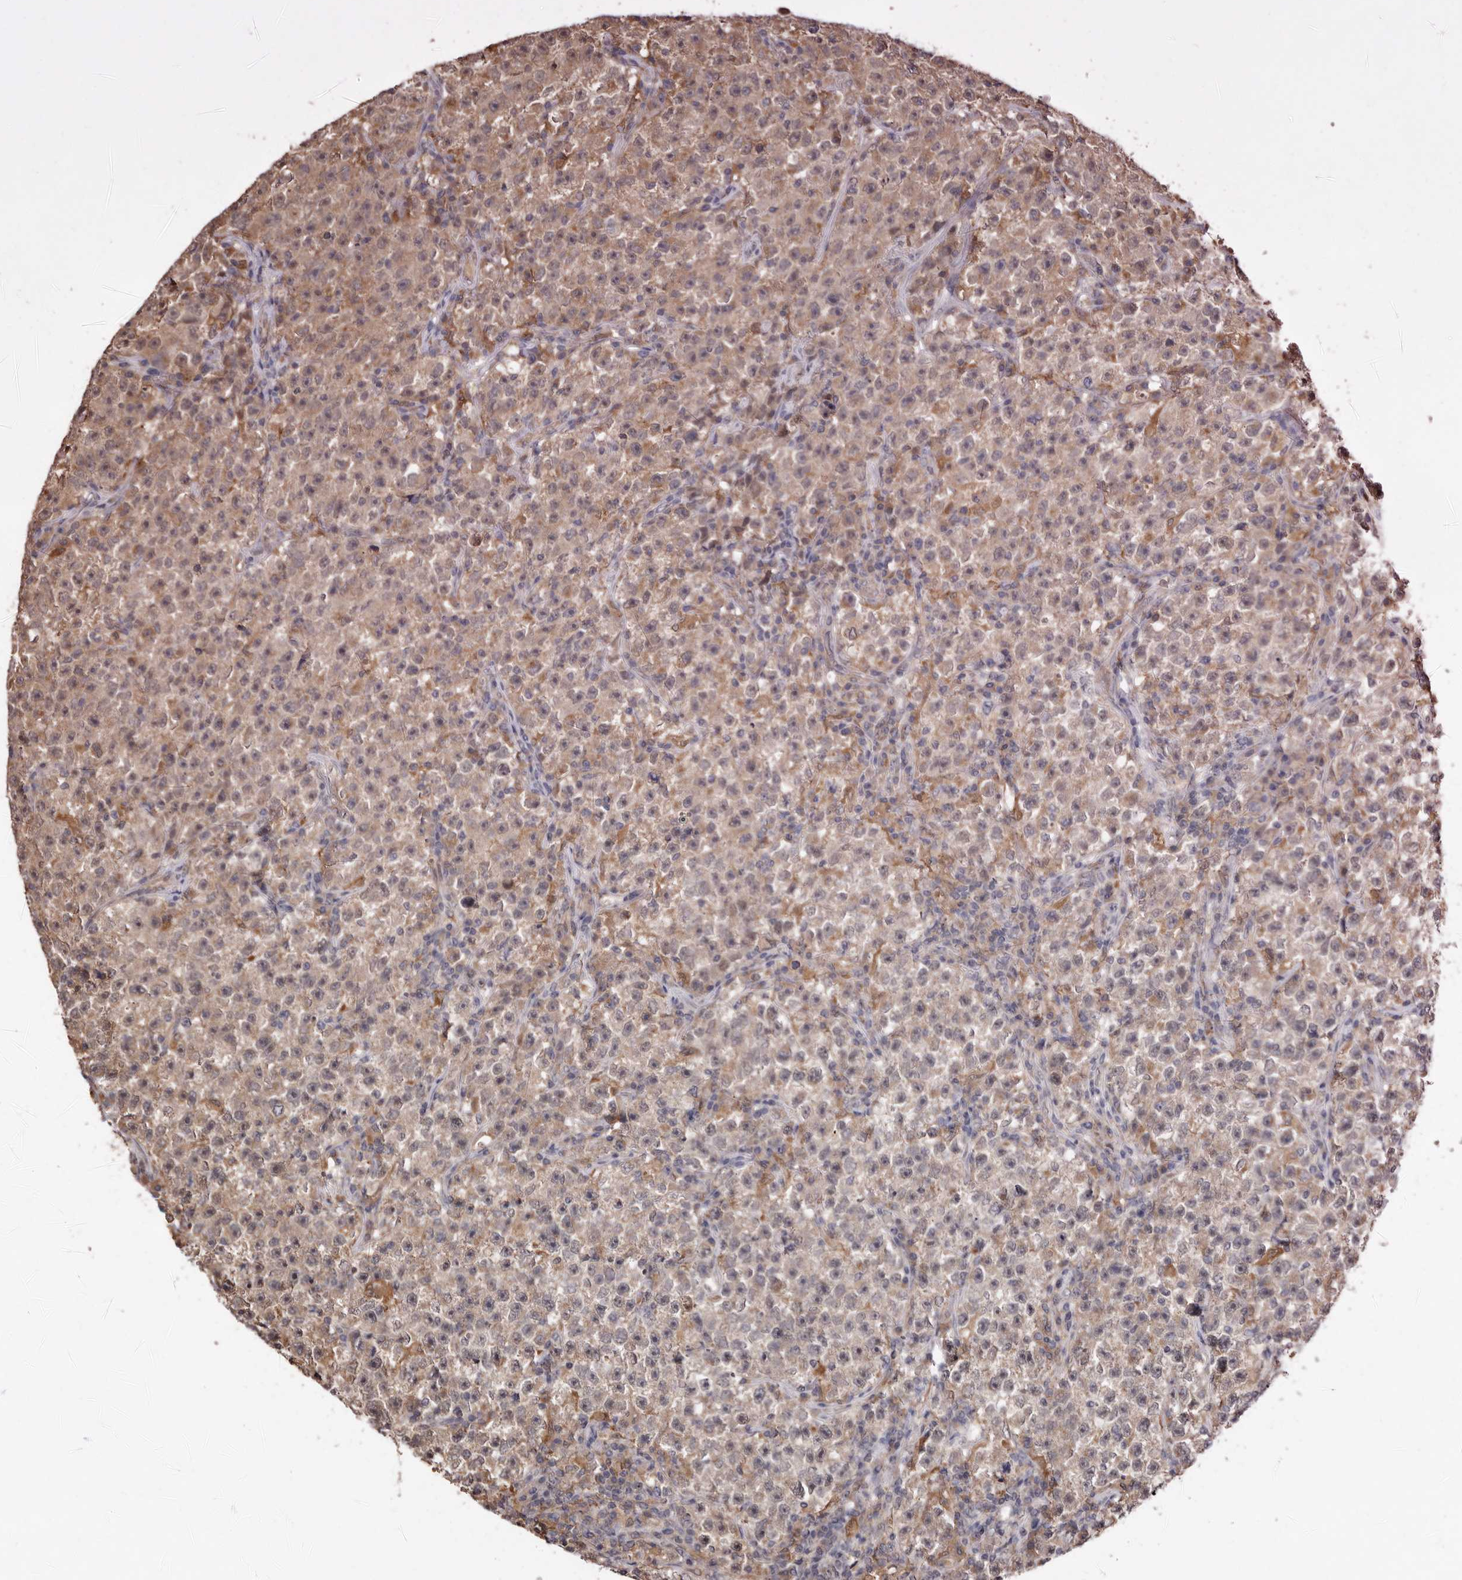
{"staining": {"intensity": "weak", "quantity": ">75%", "location": "cytoplasmic/membranous"}, "tissue": "testis cancer", "cell_type": "Tumor cells", "image_type": "cancer", "snomed": [{"axis": "morphology", "description": "Seminoma, NOS"}, {"axis": "topography", "description": "Testis"}], "caption": "Protein expression analysis of human testis cancer (seminoma) reveals weak cytoplasmic/membranous expression in about >75% of tumor cells. (Stains: DAB (3,3'-diaminobenzidine) in brown, nuclei in blue, Microscopy: brightfield microscopy at high magnification).", "gene": "RSPO2", "patient": {"sex": "male", "age": 22}}